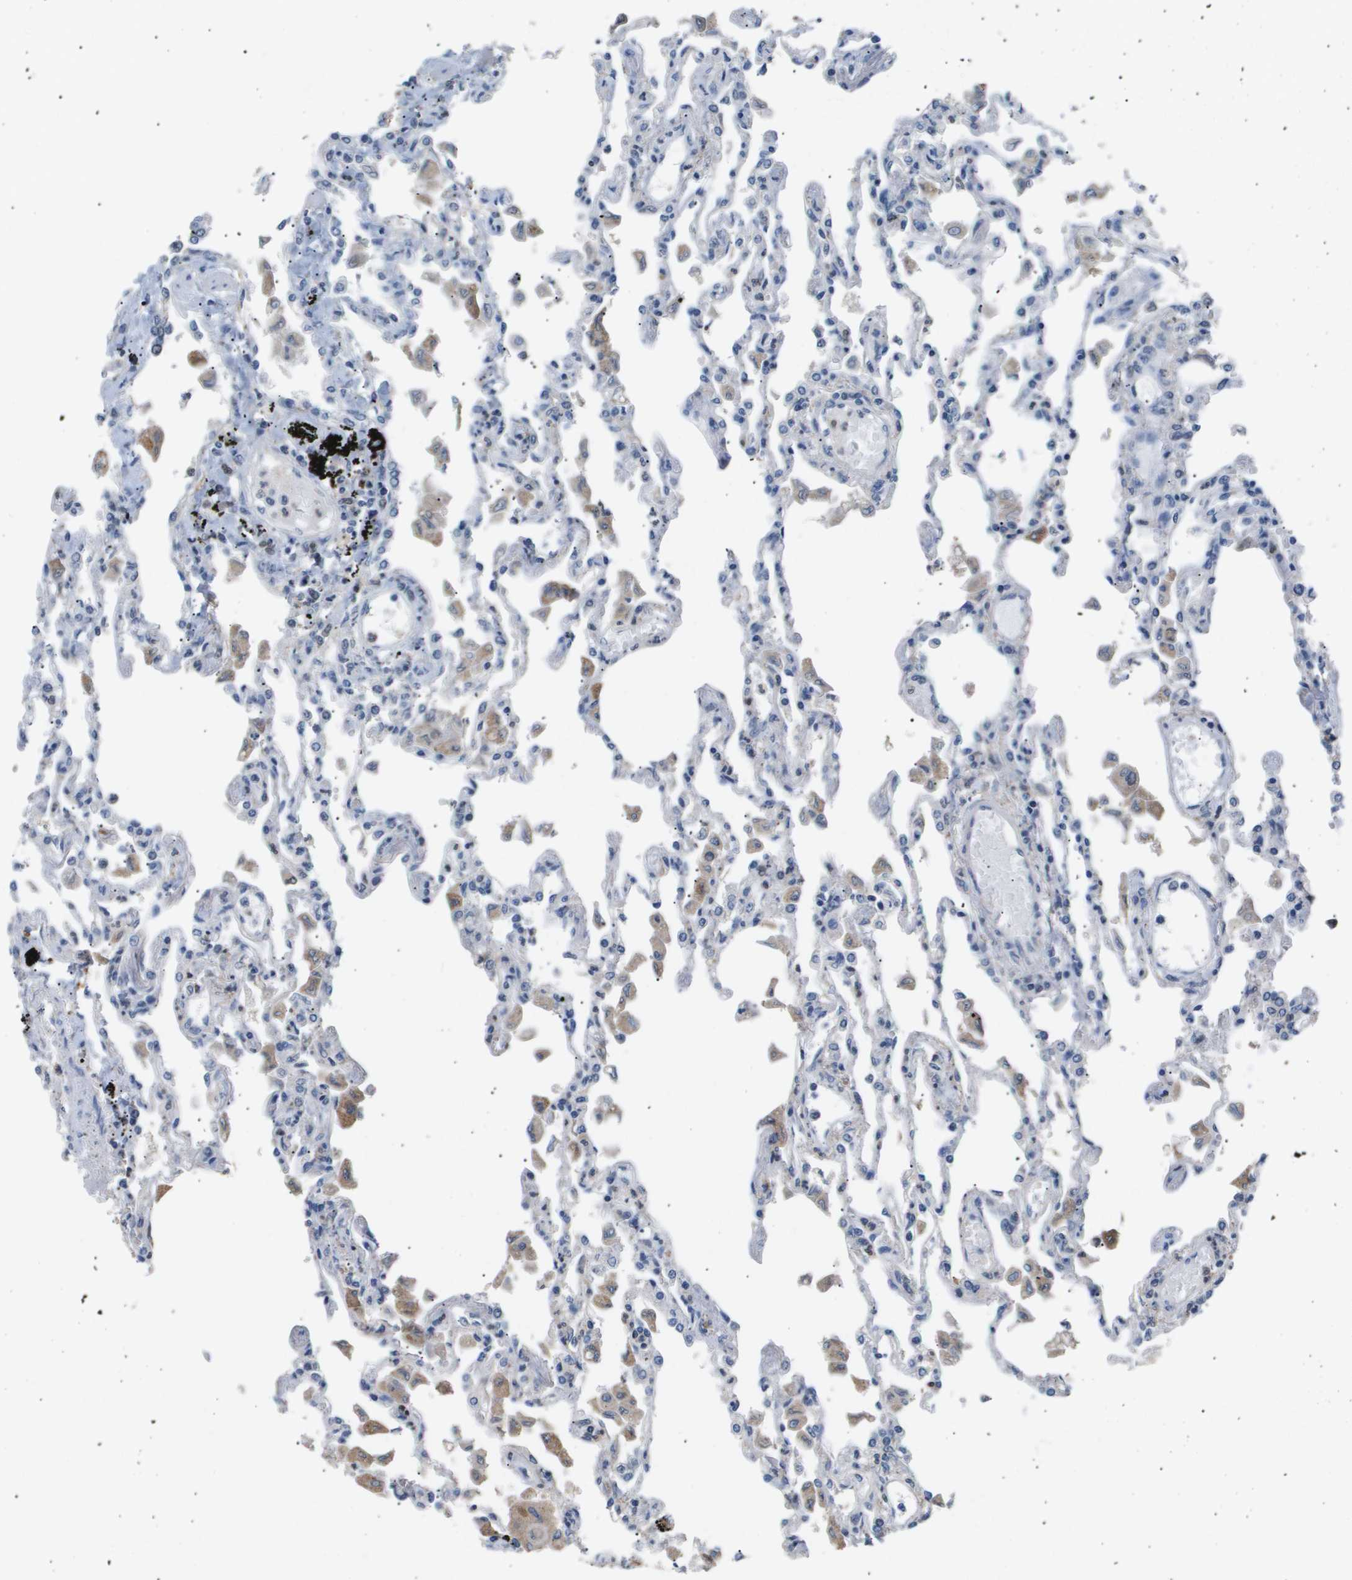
{"staining": {"intensity": "negative", "quantity": "none", "location": "none"}, "tissue": "lung", "cell_type": "Alveolar cells", "image_type": "normal", "snomed": [{"axis": "morphology", "description": "Normal tissue, NOS"}, {"axis": "topography", "description": "Bronchus"}, {"axis": "topography", "description": "Lung"}], "caption": "An image of lung stained for a protein demonstrates no brown staining in alveolar cells. (DAB immunohistochemistry (IHC) visualized using brightfield microscopy, high magnification).", "gene": "AKR1A1", "patient": {"sex": "female", "age": 49}}